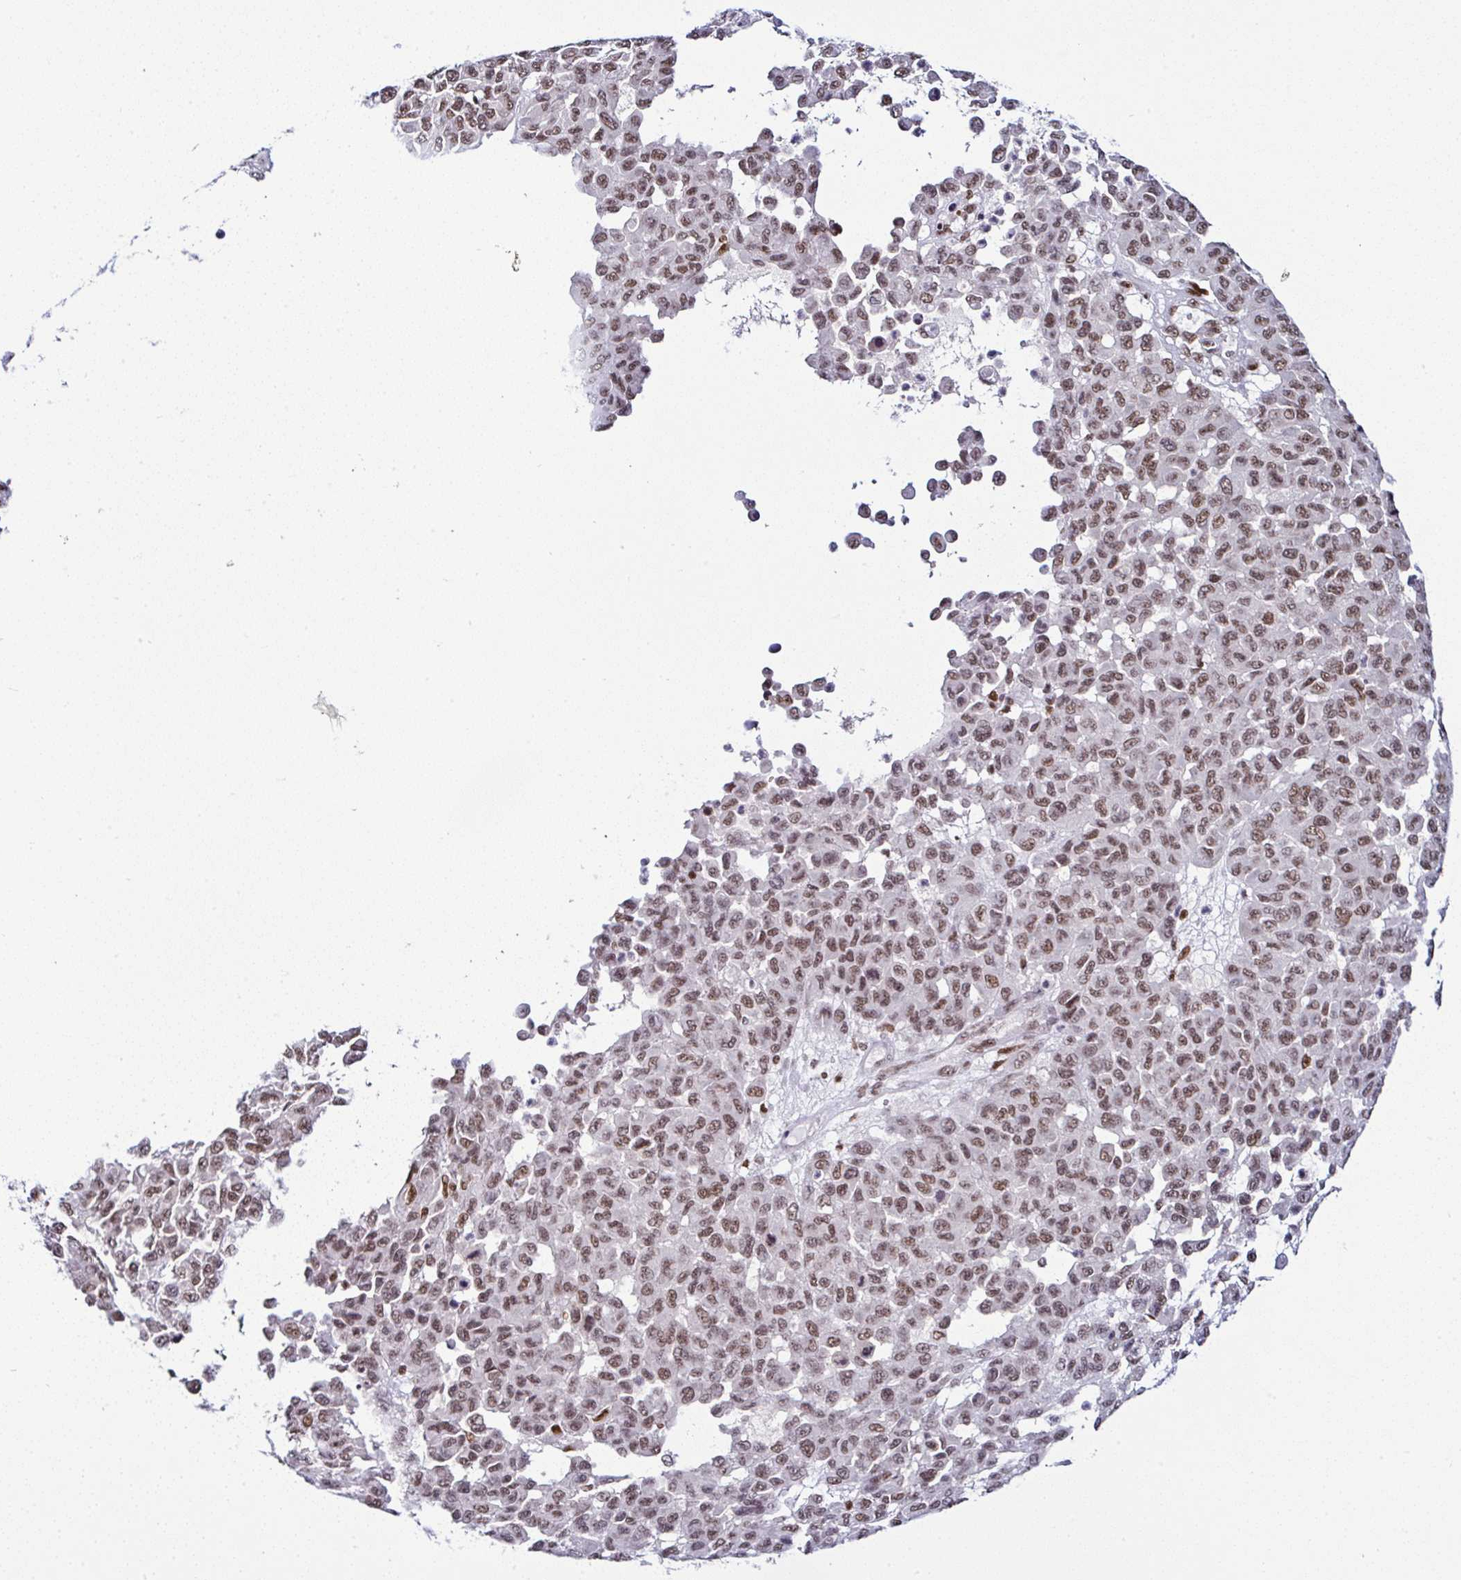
{"staining": {"intensity": "moderate", "quantity": ">75%", "location": "nuclear"}, "tissue": "melanoma", "cell_type": "Tumor cells", "image_type": "cancer", "snomed": [{"axis": "morphology", "description": "Malignant melanoma, NOS"}, {"axis": "topography", "description": "Skin"}], "caption": "Malignant melanoma tissue reveals moderate nuclear staining in about >75% of tumor cells, visualized by immunohistochemistry.", "gene": "DR1", "patient": {"sex": "male", "age": 62}}